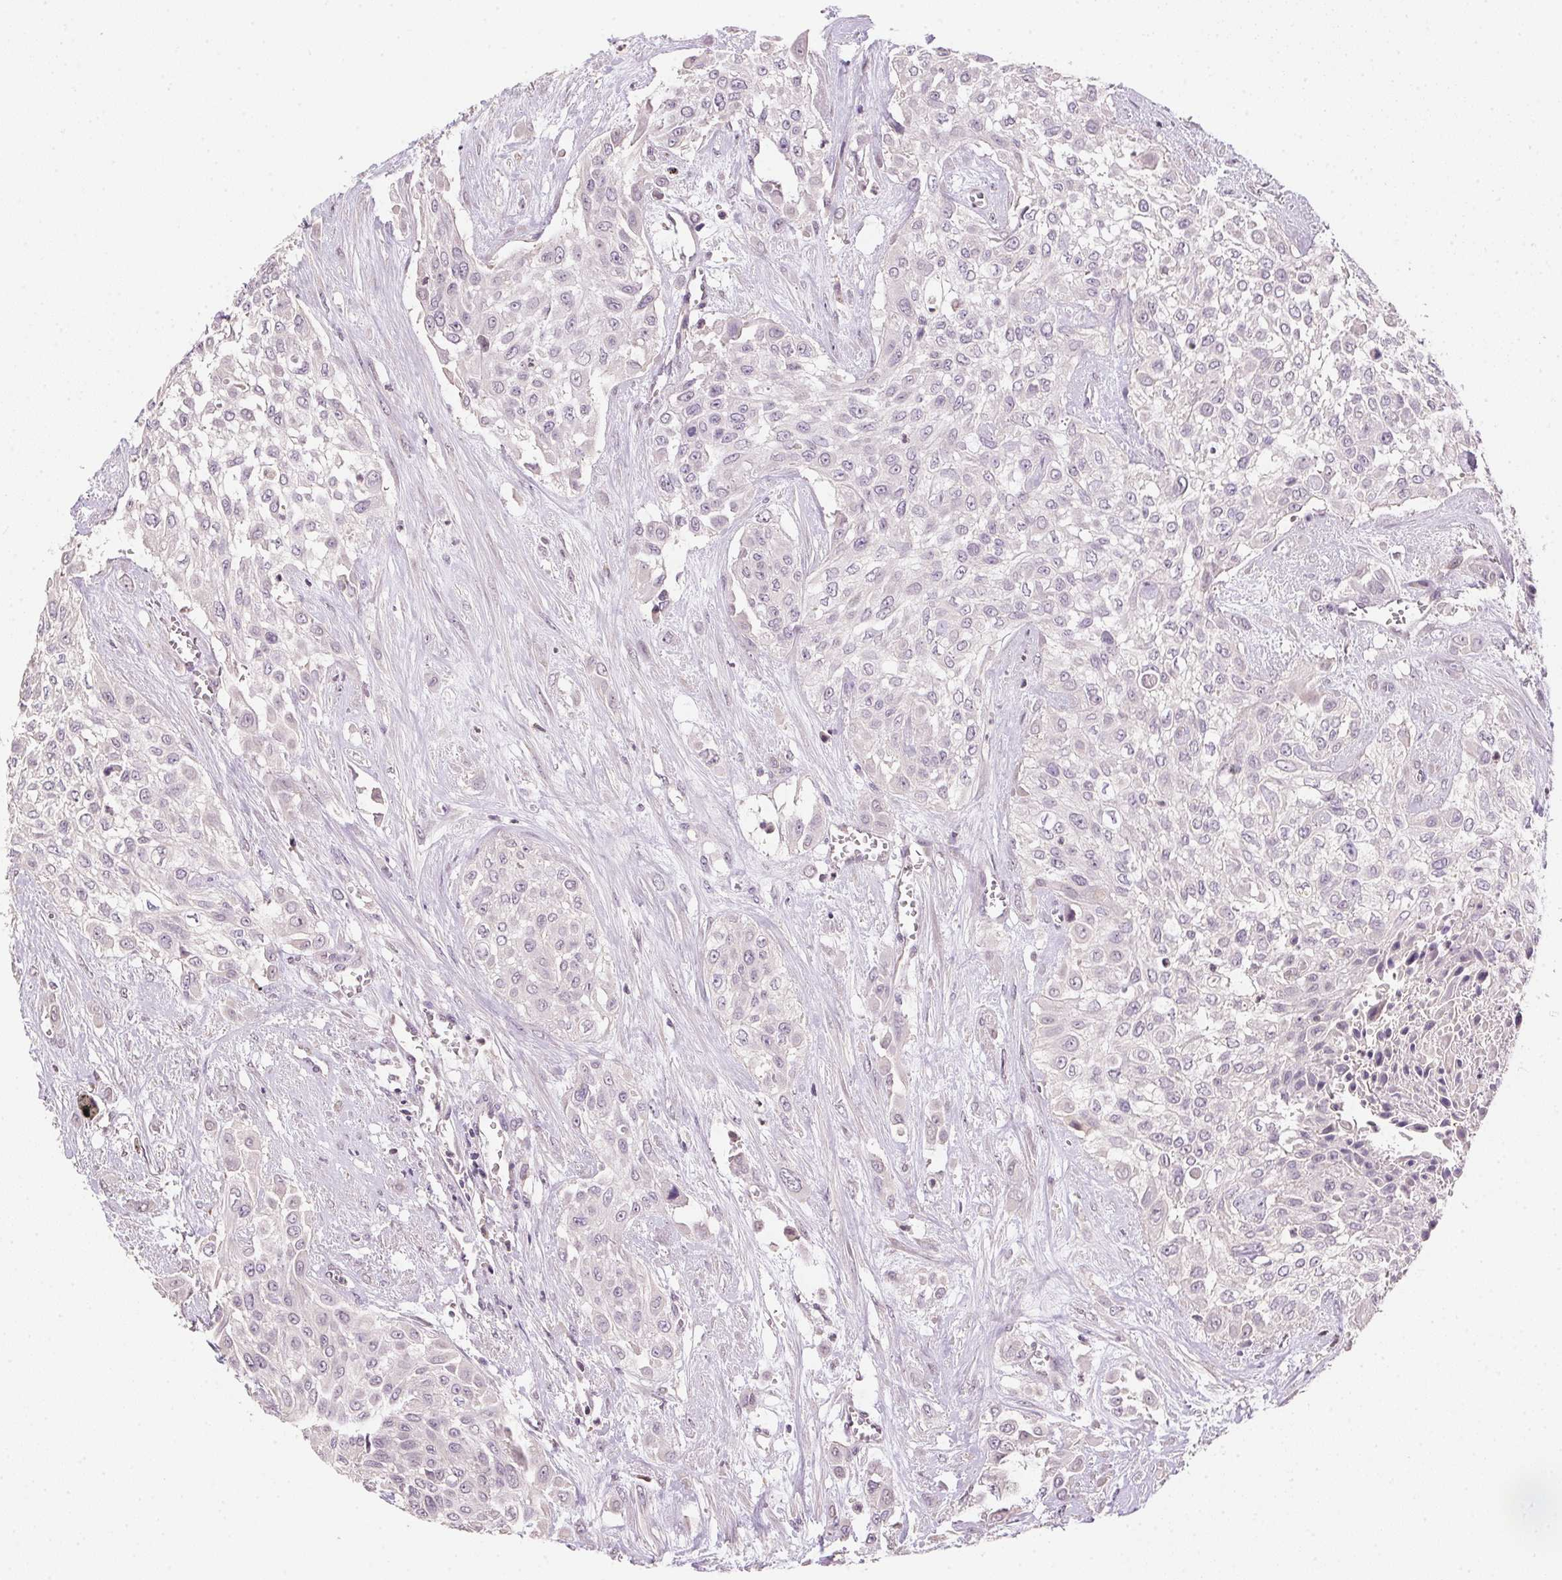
{"staining": {"intensity": "negative", "quantity": "none", "location": "none"}, "tissue": "urothelial cancer", "cell_type": "Tumor cells", "image_type": "cancer", "snomed": [{"axis": "morphology", "description": "Urothelial carcinoma, High grade"}, {"axis": "topography", "description": "Urinary bladder"}], "caption": "Tumor cells show no significant staining in urothelial carcinoma (high-grade).", "gene": "ALDH8A1", "patient": {"sex": "male", "age": 57}}